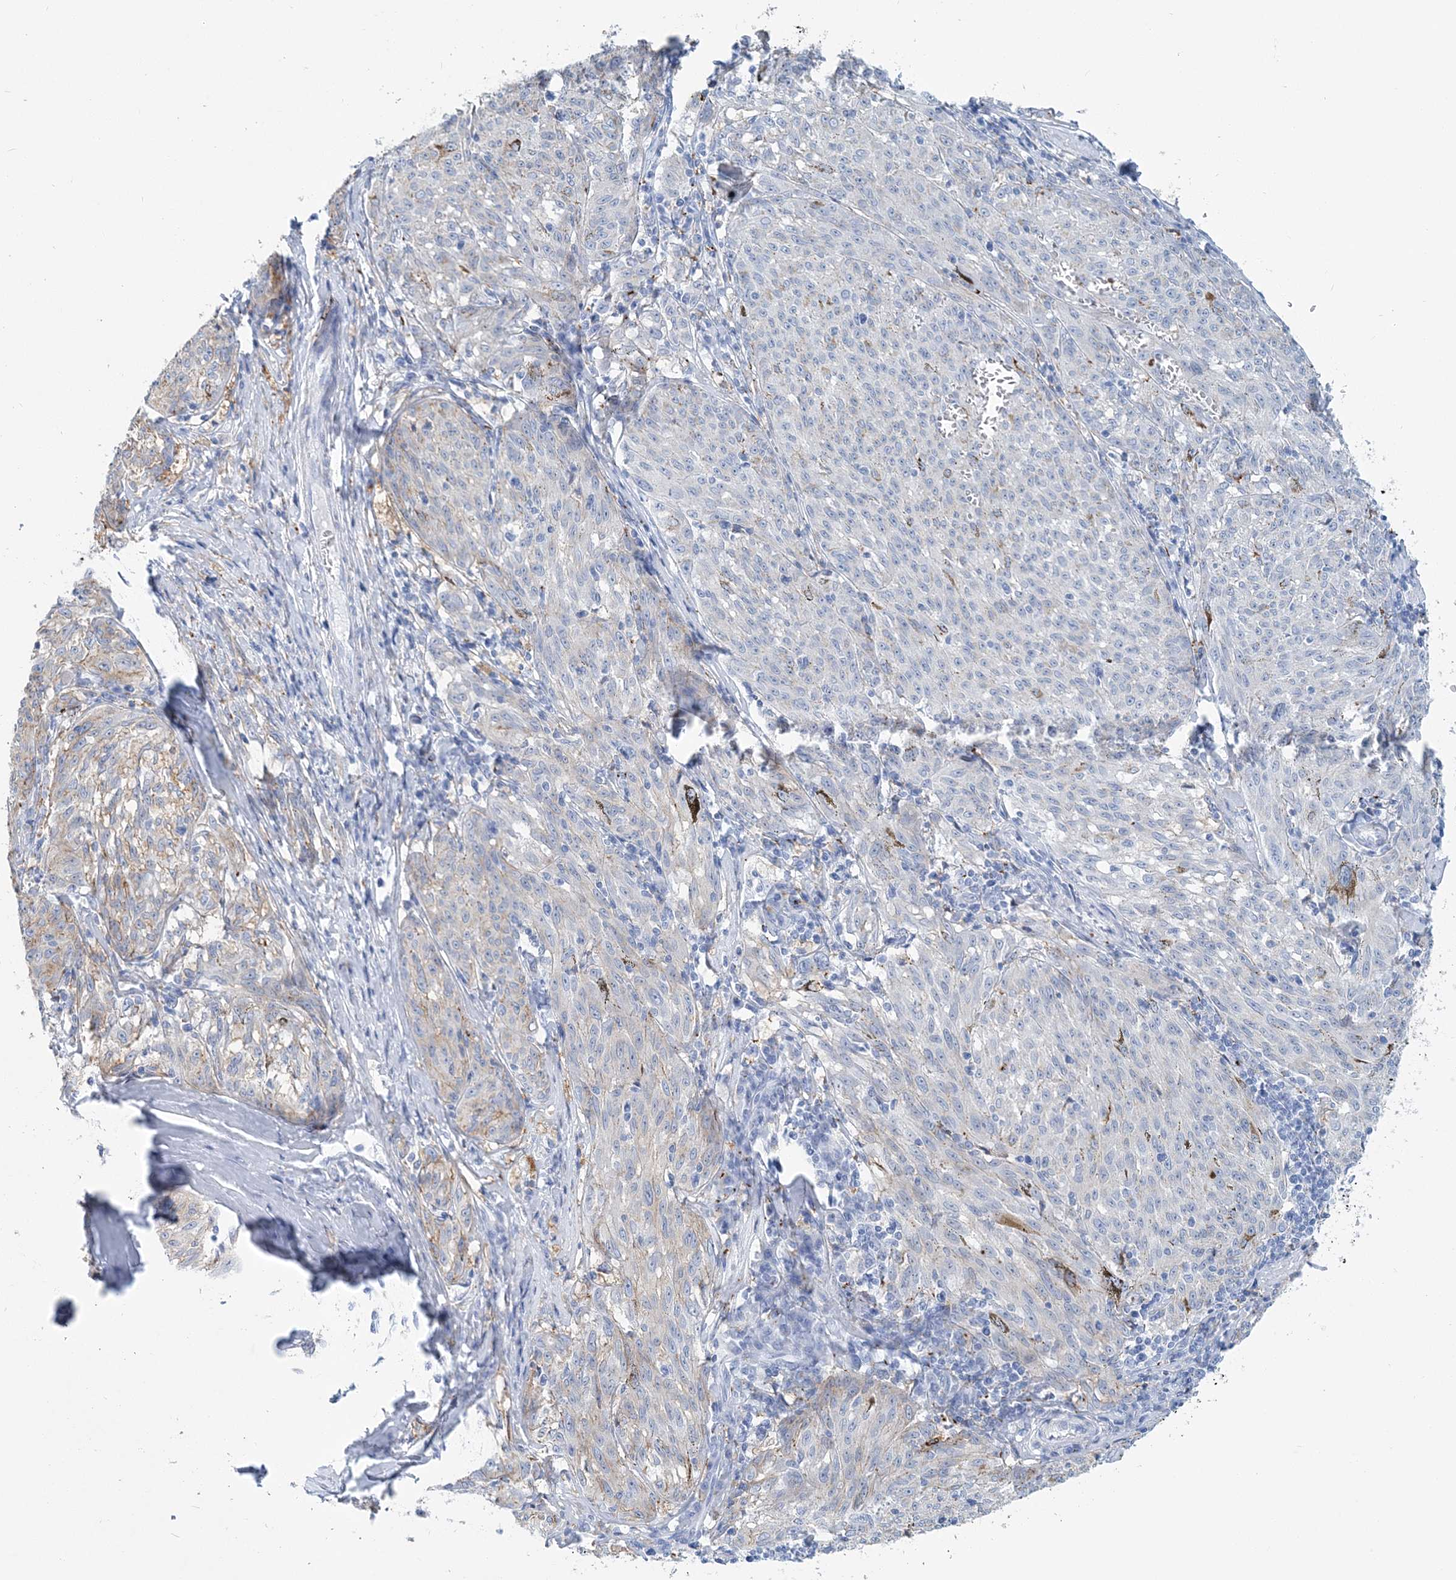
{"staining": {"intensity": "weak", "quantity": "<25%", "location": "cytoplasmic/membranous"}, "tissue": "melanoma", "cell_type": "Tumor cells", "image_type": "cancer", "snomed": [{"axis": "morphology", "description": "Malignant melanoma, NOS"}, {"axis": "topography", "description": "Skin"}], "caption": "DAB (3,3'-diaminobenzidine) immunohistochemical staining of melanoma demonstrates no significant expression in tumor cells.", "gene": "NKX6-1", "patient": {"sex": "female", "age": 72}}